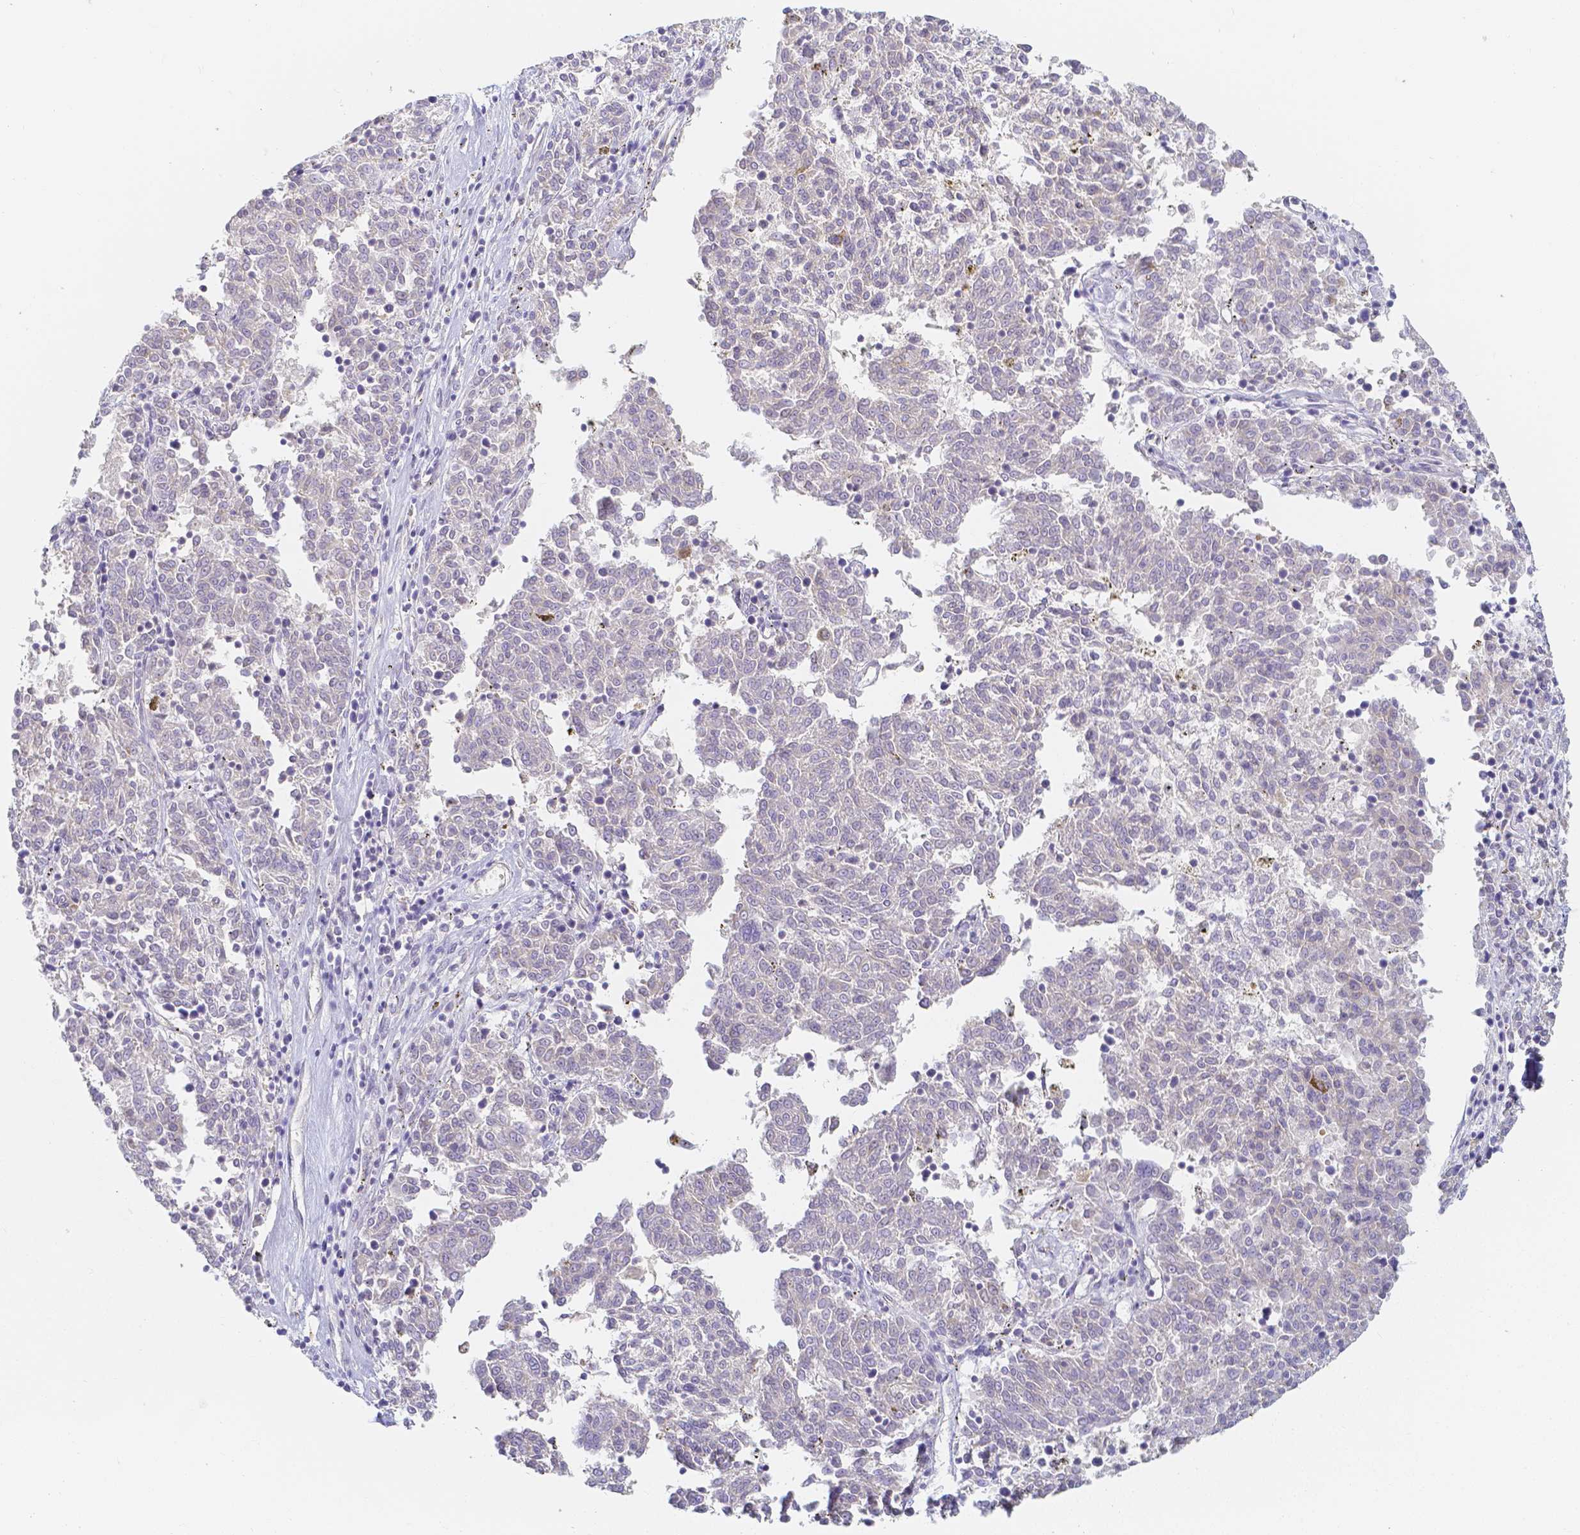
{"staining": {"intensity": "negative", "quantity": "none", "location": "none"}, "tissue": "melanoma", "cell_type": "Tumor cells", "image_type": "cancer", "snomed": [{"axis": "morphology", "description": "Malignant melanoma, NOS"}, {"axis": "topography", "description": "Skin"}], "caption": "There is no significant staining in tumor cells of melanoma.", "gene": "KCNH1", "patient": {"sex": "female", "age": 72}}